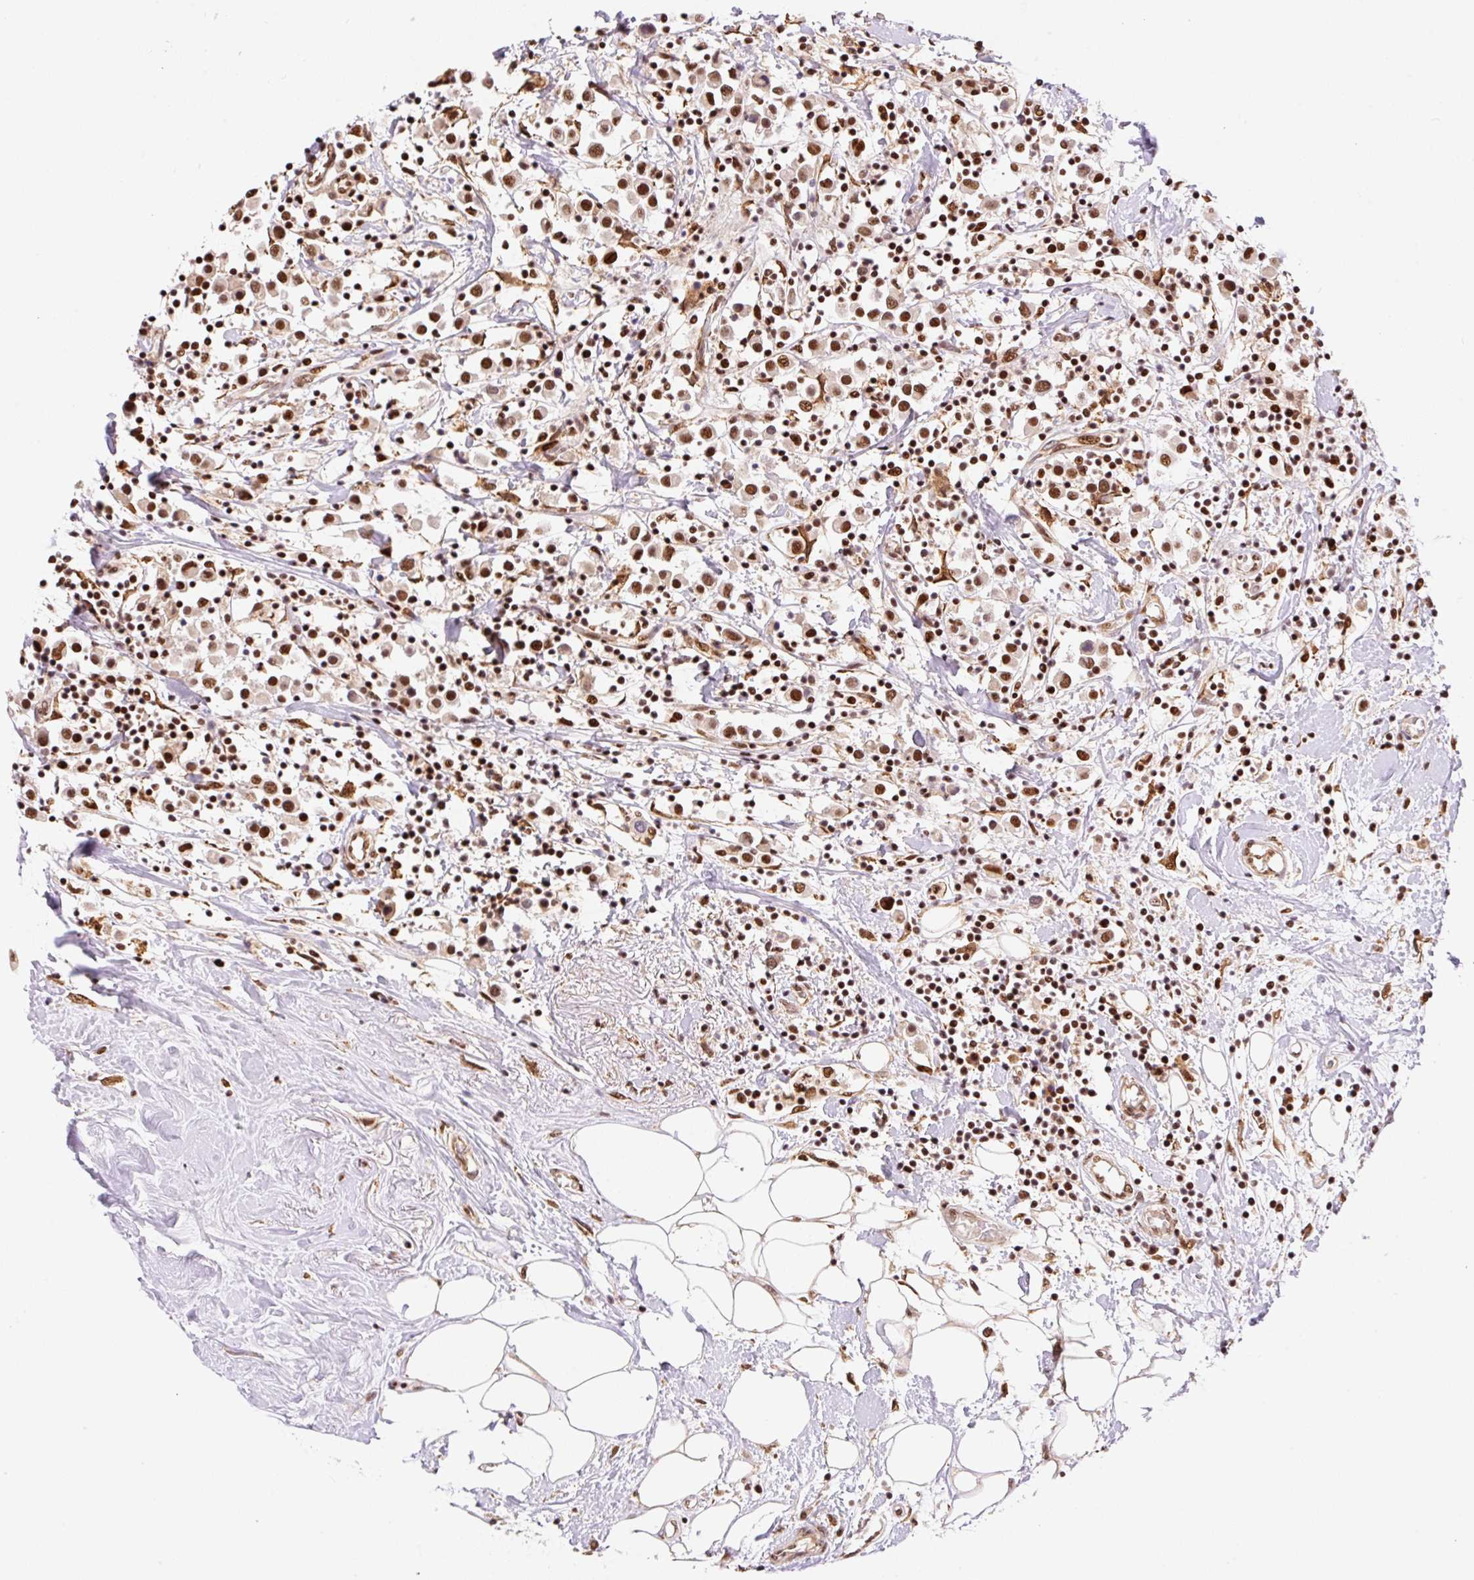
{"staining": {"intensity": "moderate", "quantity": ">75%", "location": "nuclear"}, "tissue": "breast cancer", "cell_type": "Tumor cells", "image_type": "cancer", "snomed": [{"axis": "morphology", "description": "Duct carcinoma"}, {"axis": "topography", "description": "Breast"}], "caption": "A brown stain highlights moderate nuclear expression of a protein in human breast cancer (invasive ductal carcinoma) tumor cells.", "gene": "INTS8", "patient": {"sex": "female", "age": 61}}